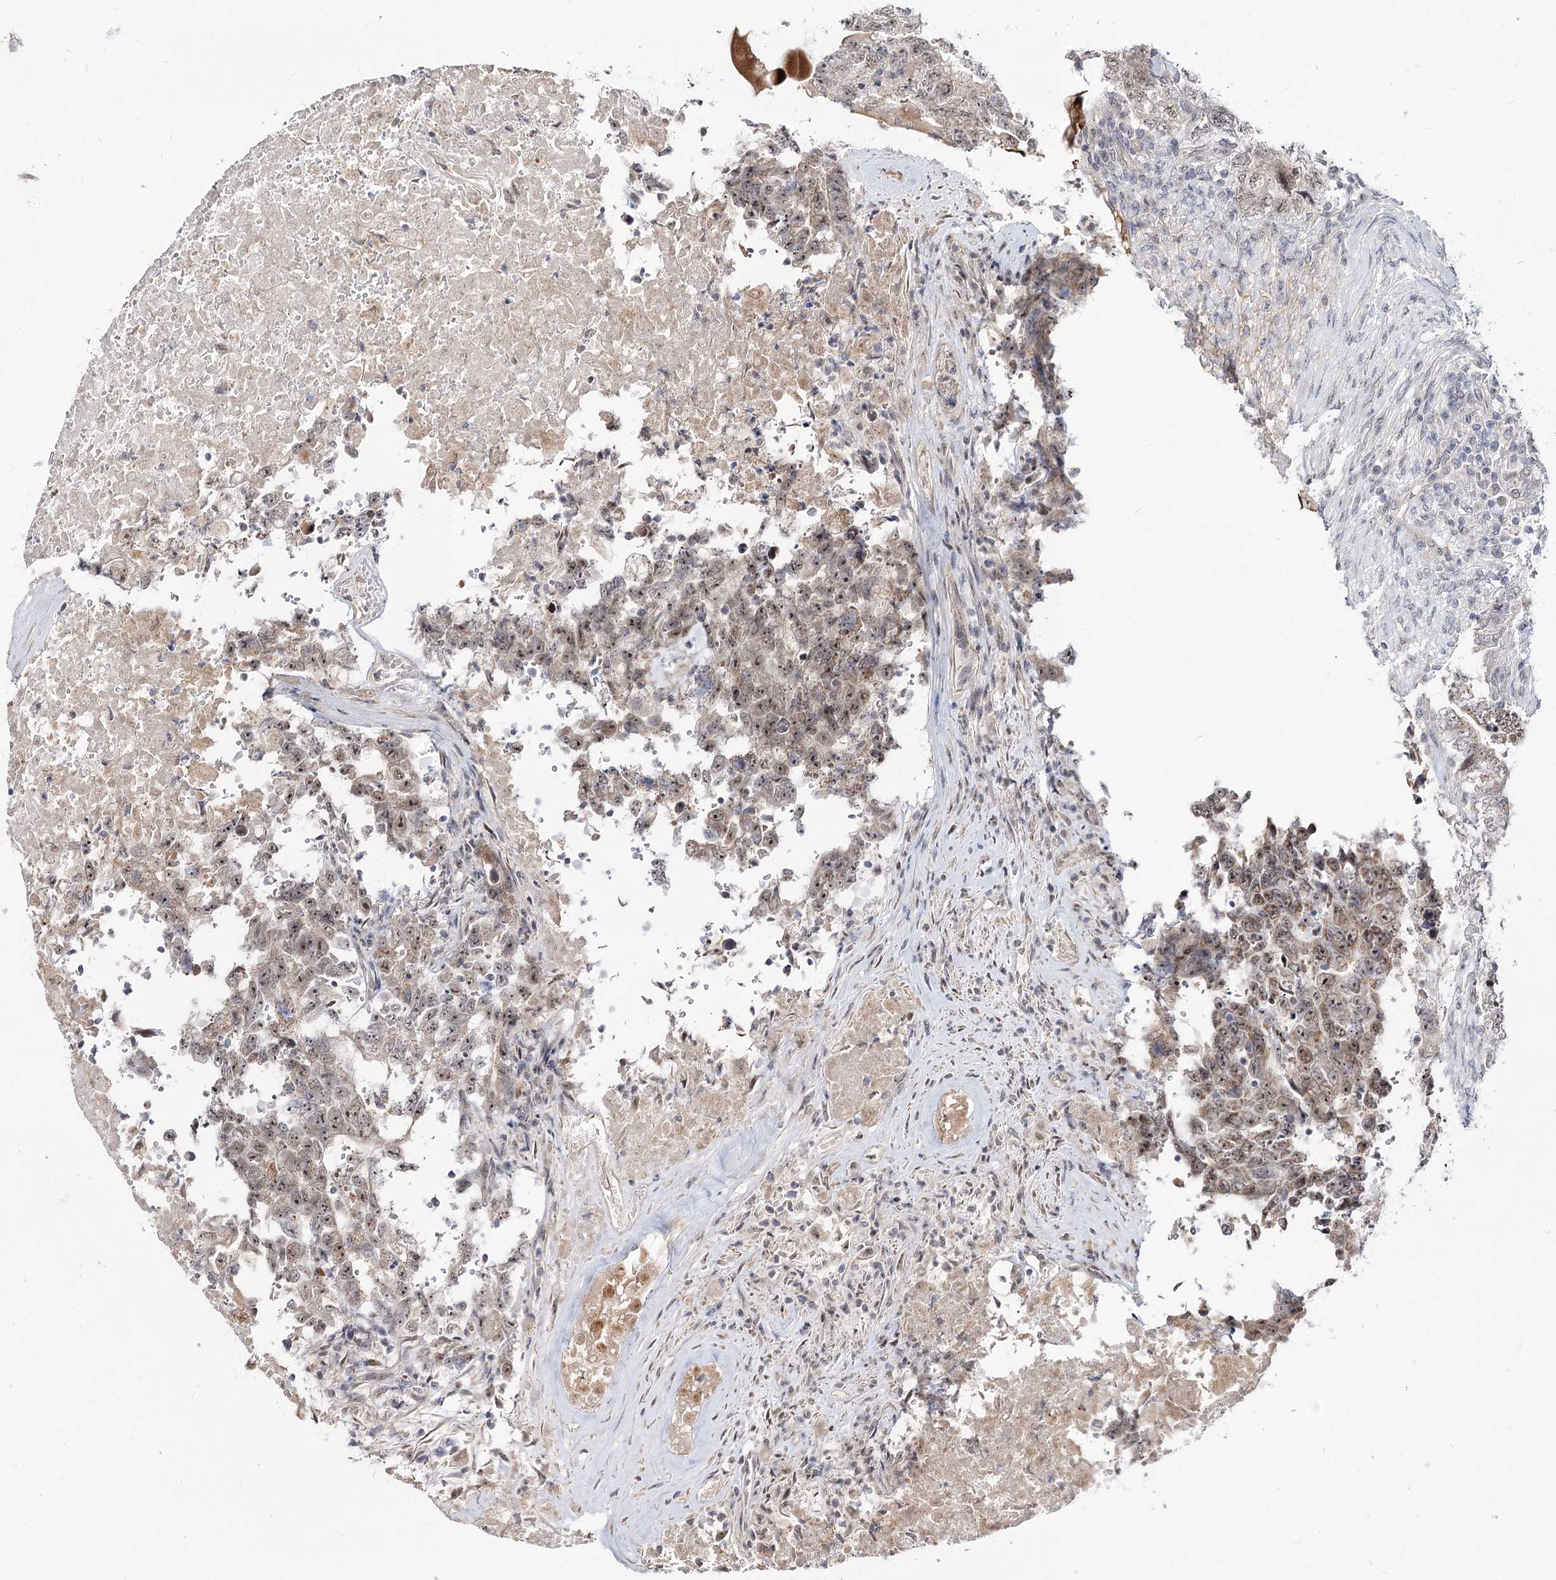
{"staining": {"intensity": "moderate", "quantity": "25%-75%", "location": "nuclear"}, "tissue": "testis cancer", "cell_type": "Tumor cells", "image_type": "cancer", "snomed": [{"axis": "morphology", "description": "Carcinoma, Embryonal, NOS"}, {"axis": "topography", "description": "Testis"}], "caption": "Immunohistochemical staining of human testis cancer (embryonal carcinoma) displays medium levels of moderate nuclear staining in approximately 25%-75% of tumor cells.", "gene": "RRP9", "patient": {"sex": "male", "age": 26}}